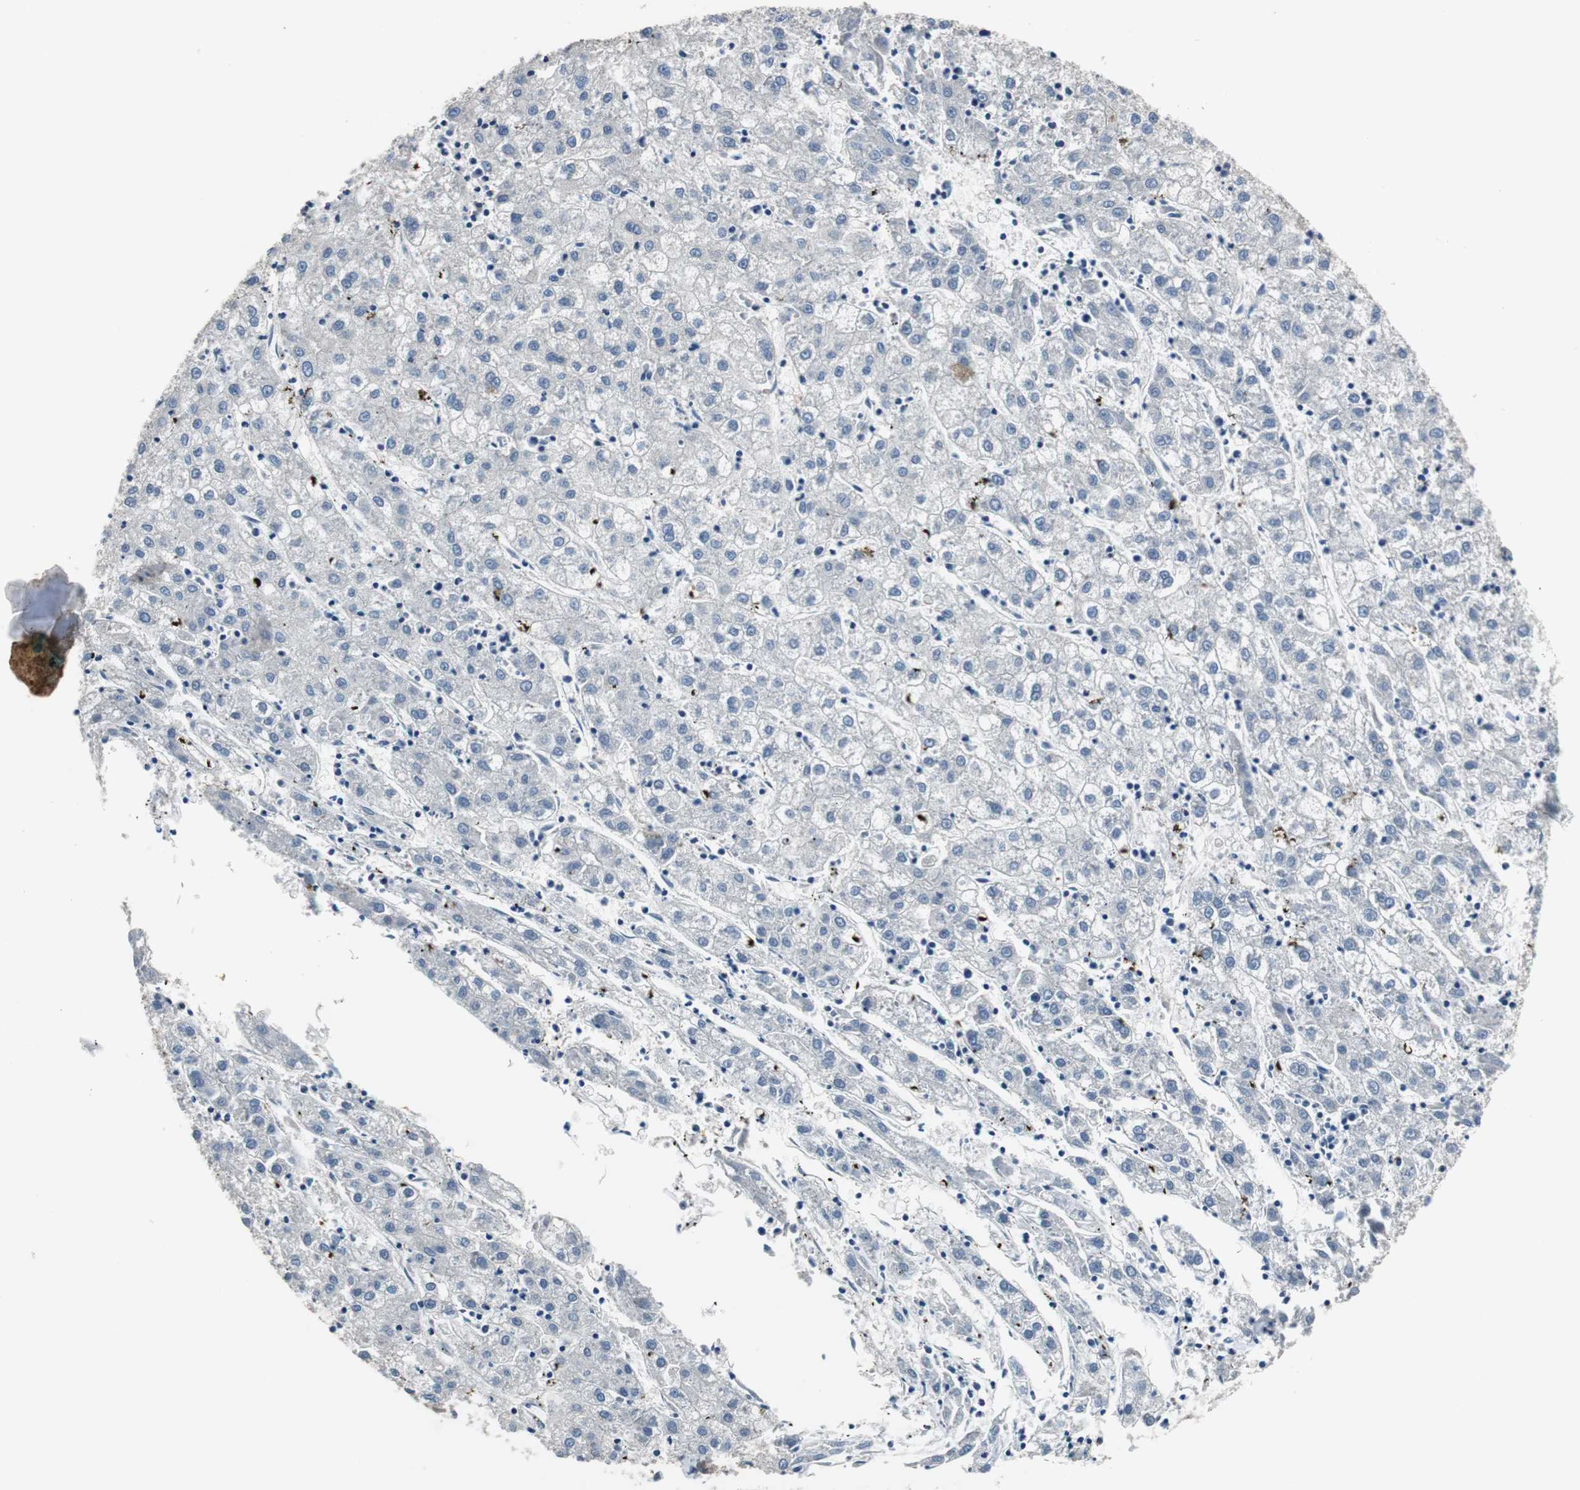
{"staining": {"intensity": "negative", "quantity": "none", "location": "none"}, "tissue": "liver cancer", "cell_type": "Tumor cells", "image_type": "cancer", "snomed": [{"axis": "morphology", "description": "Carcinoma, Hepatocellular, NOS"}, {"axis": "topography", "description": "Liver"}], "caption": "Immunohistochemical staining of liver hepatocellular carcinoma shows no significant expression in tumor cells.", "gene": "PRKCA", "patient": {"sex": "male", "age": 72}}